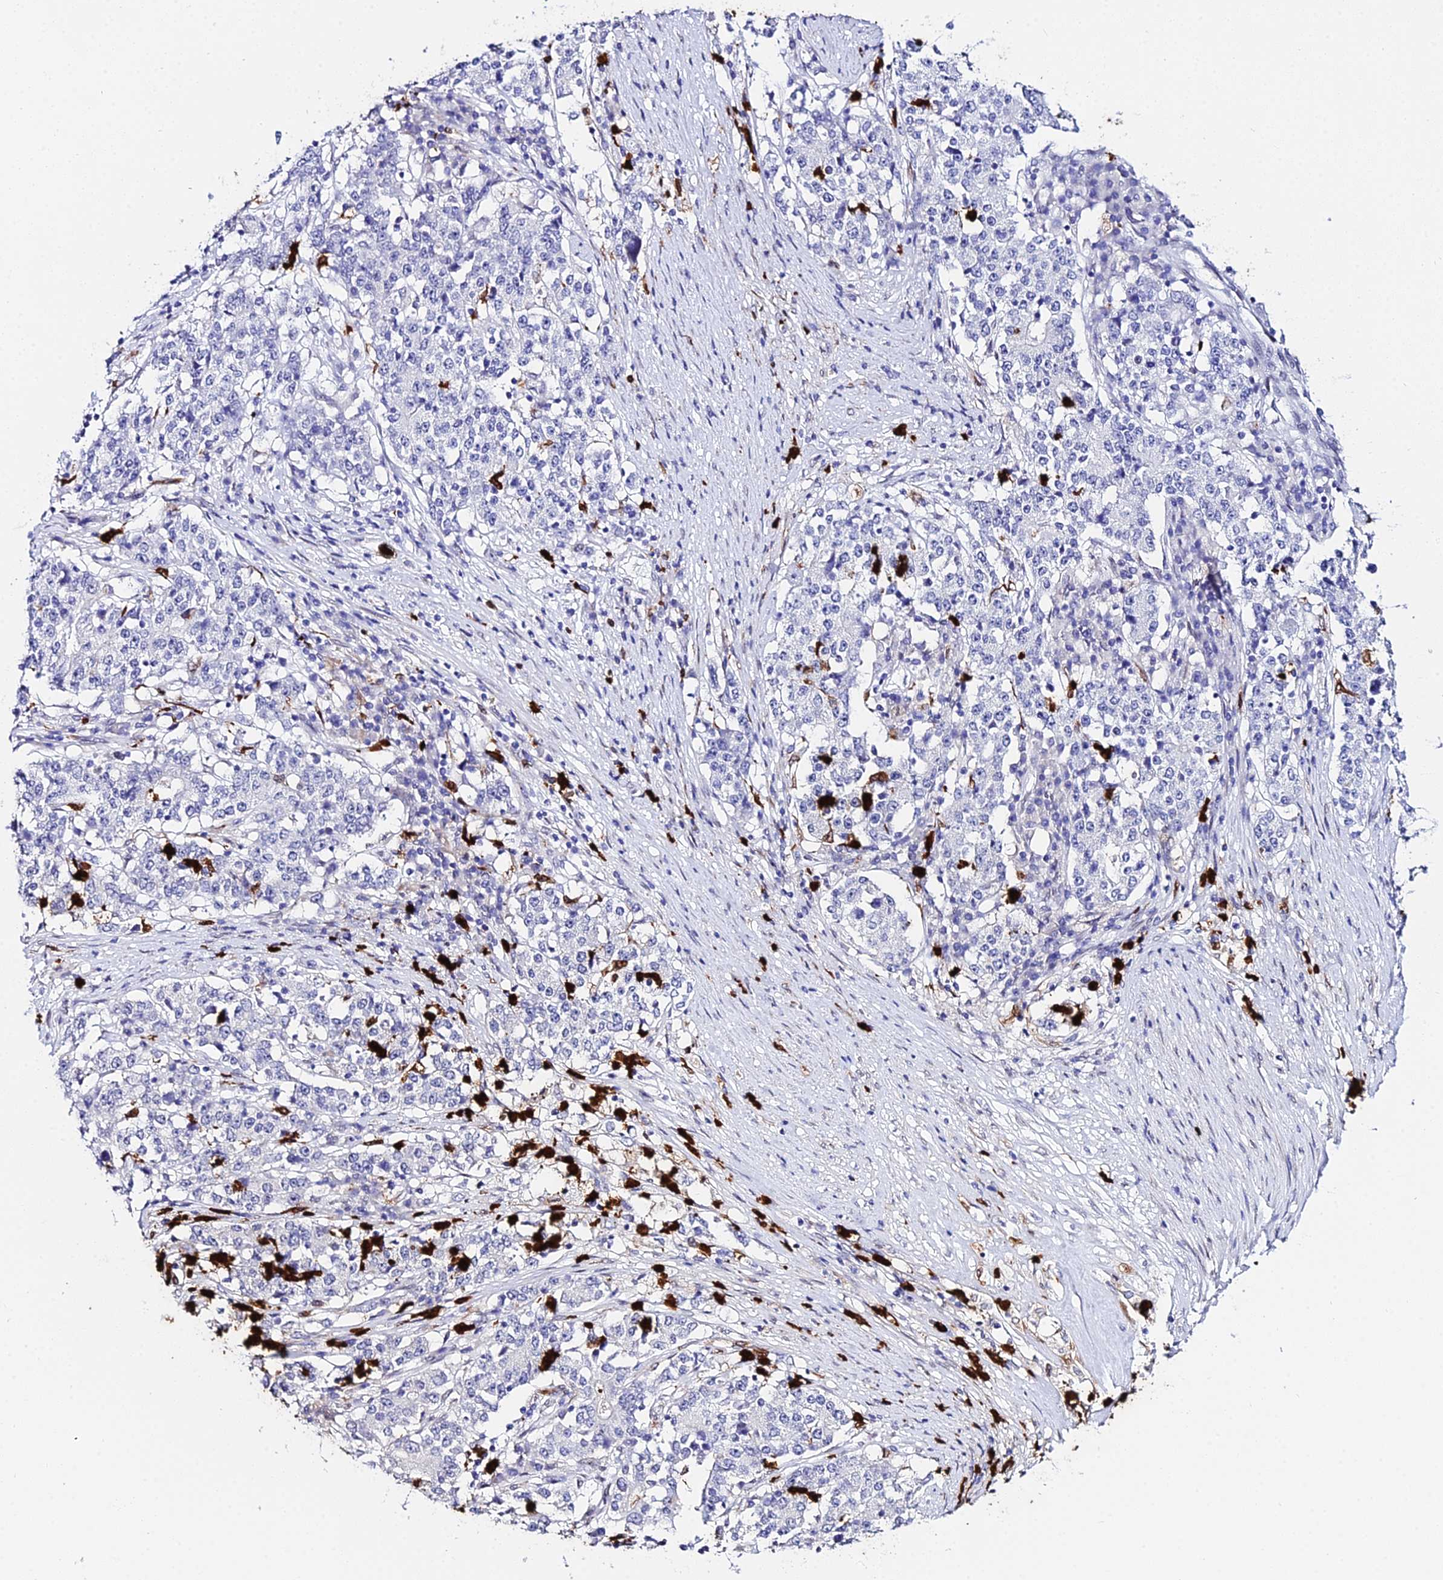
{"staining": {"intensity": "negative", "quantity": "none", "location": "none"}, "tissue": "stomach cancer", "cell_type": "Tumor cells", "image_type": "cancer", "snomed": [{"axis": "morphology", "description": "Adenocarcinoma, NOS"}, {"axis": "topography", "description": "Stomach"}], "caption": "Tumor cells are negative for brown protein staining in stomach adenocarcinoma.", "gene": "MCM10", "patient": {"sex": "male", "age": 59}}